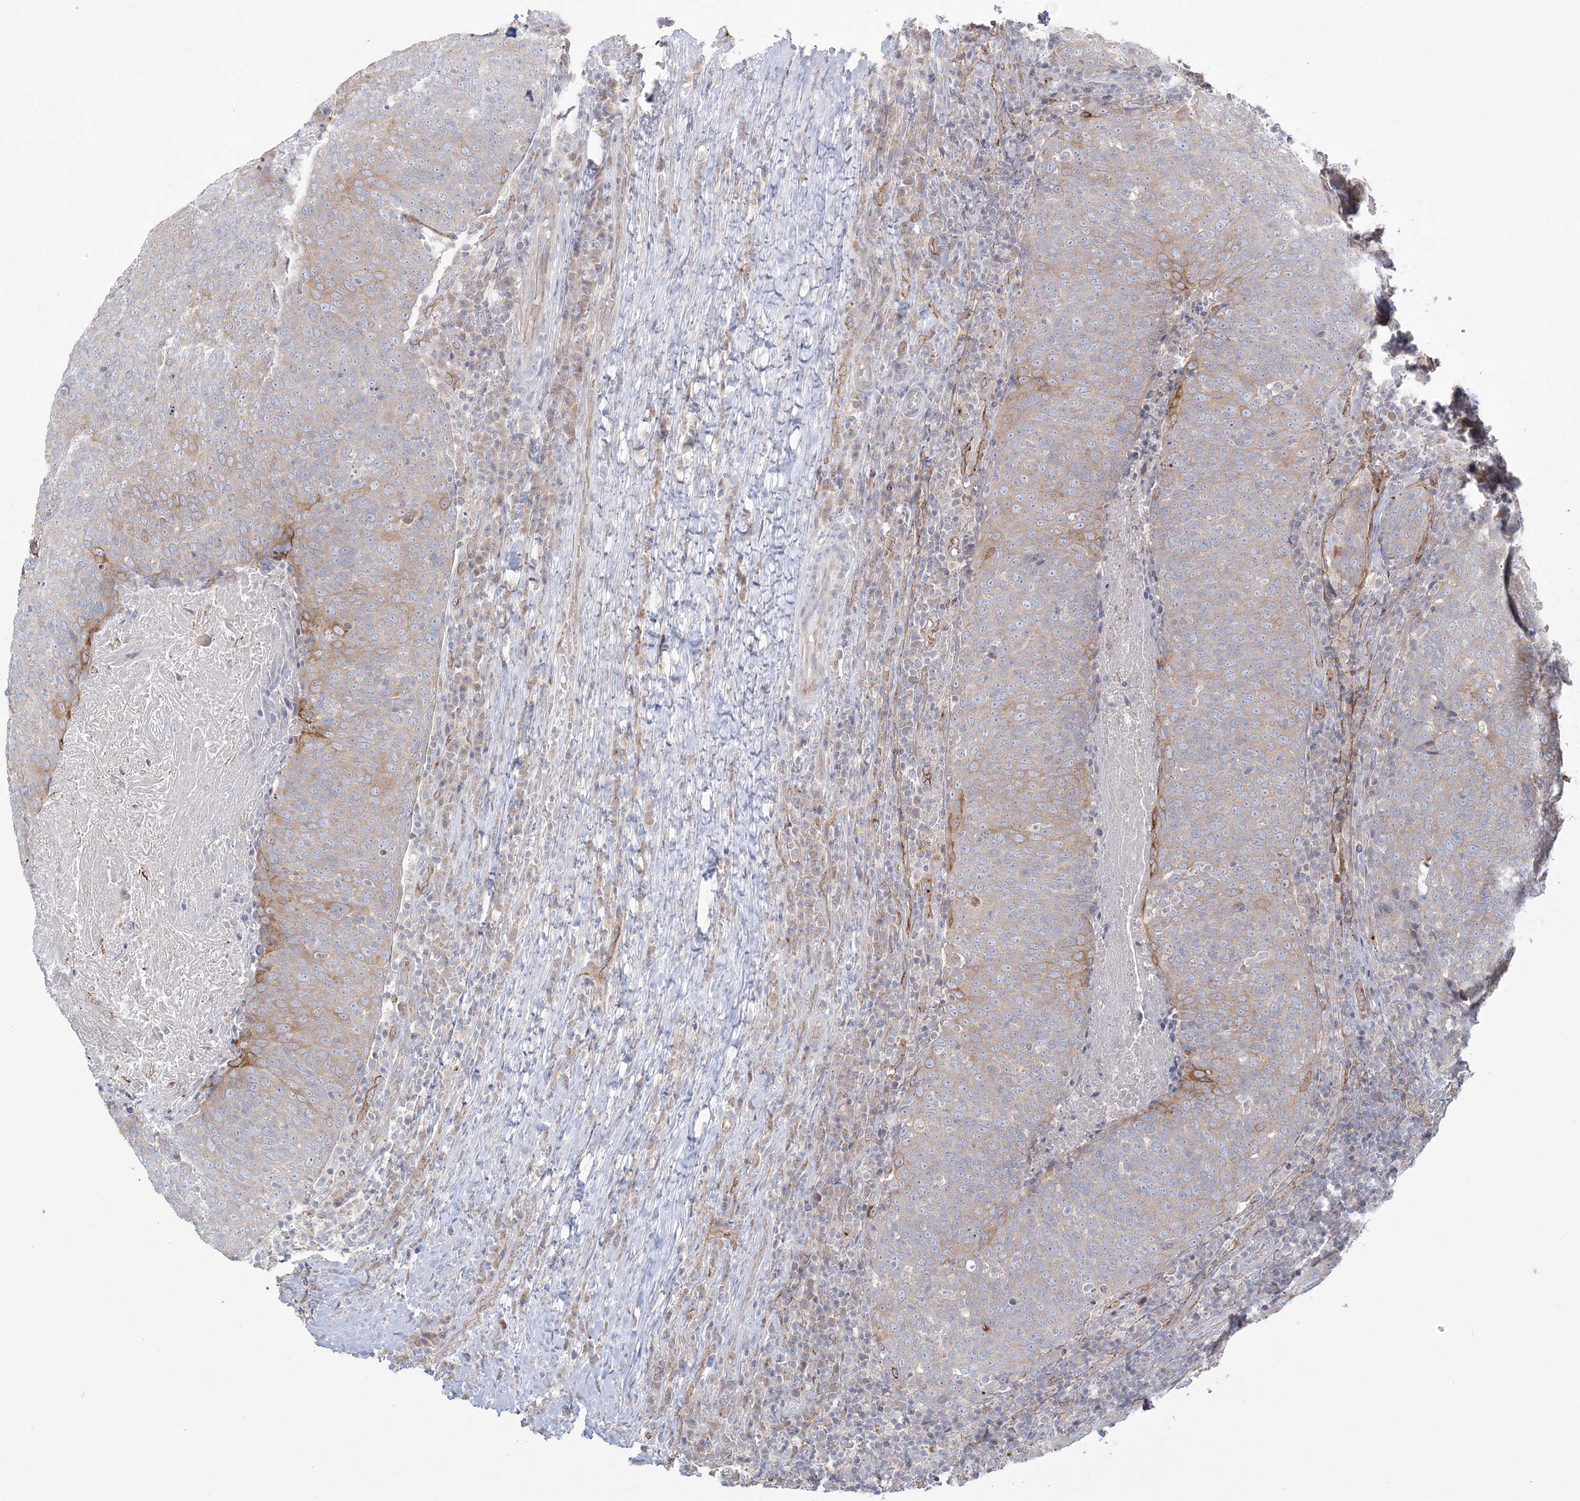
{"staining": {"intensity": "moderate", "quantity": "<25%", "location": "cytoplasmic/membranous"}, "tissue": "head and neck cancer", "cell_type": "Tumor cells", "image_type": "cancer", "snomed": [{"axis": "morphology", "description": "Squamous cell carcinoma, NOS"}, {"axis": "morphology", "description": "Squamous cell carcinoma, metastatic, NOS"}, {"axis": "topography", "description": "Lymph node"}, {"axis": "topography", "description": "Head-Neck"}], "caption": "Head and neck squamous cell carcinoma stained for a protein shows moderate cytoplasmic/membranous positivity in tumor cells. The staining was performed using DAB (3,3'-diaminobenzidine), with brown indicating positive protein expression. Nuclei are stained blue with hematoxylin.", "gene": "FARSB", "patient": {"sex": "male", "age": 62}}